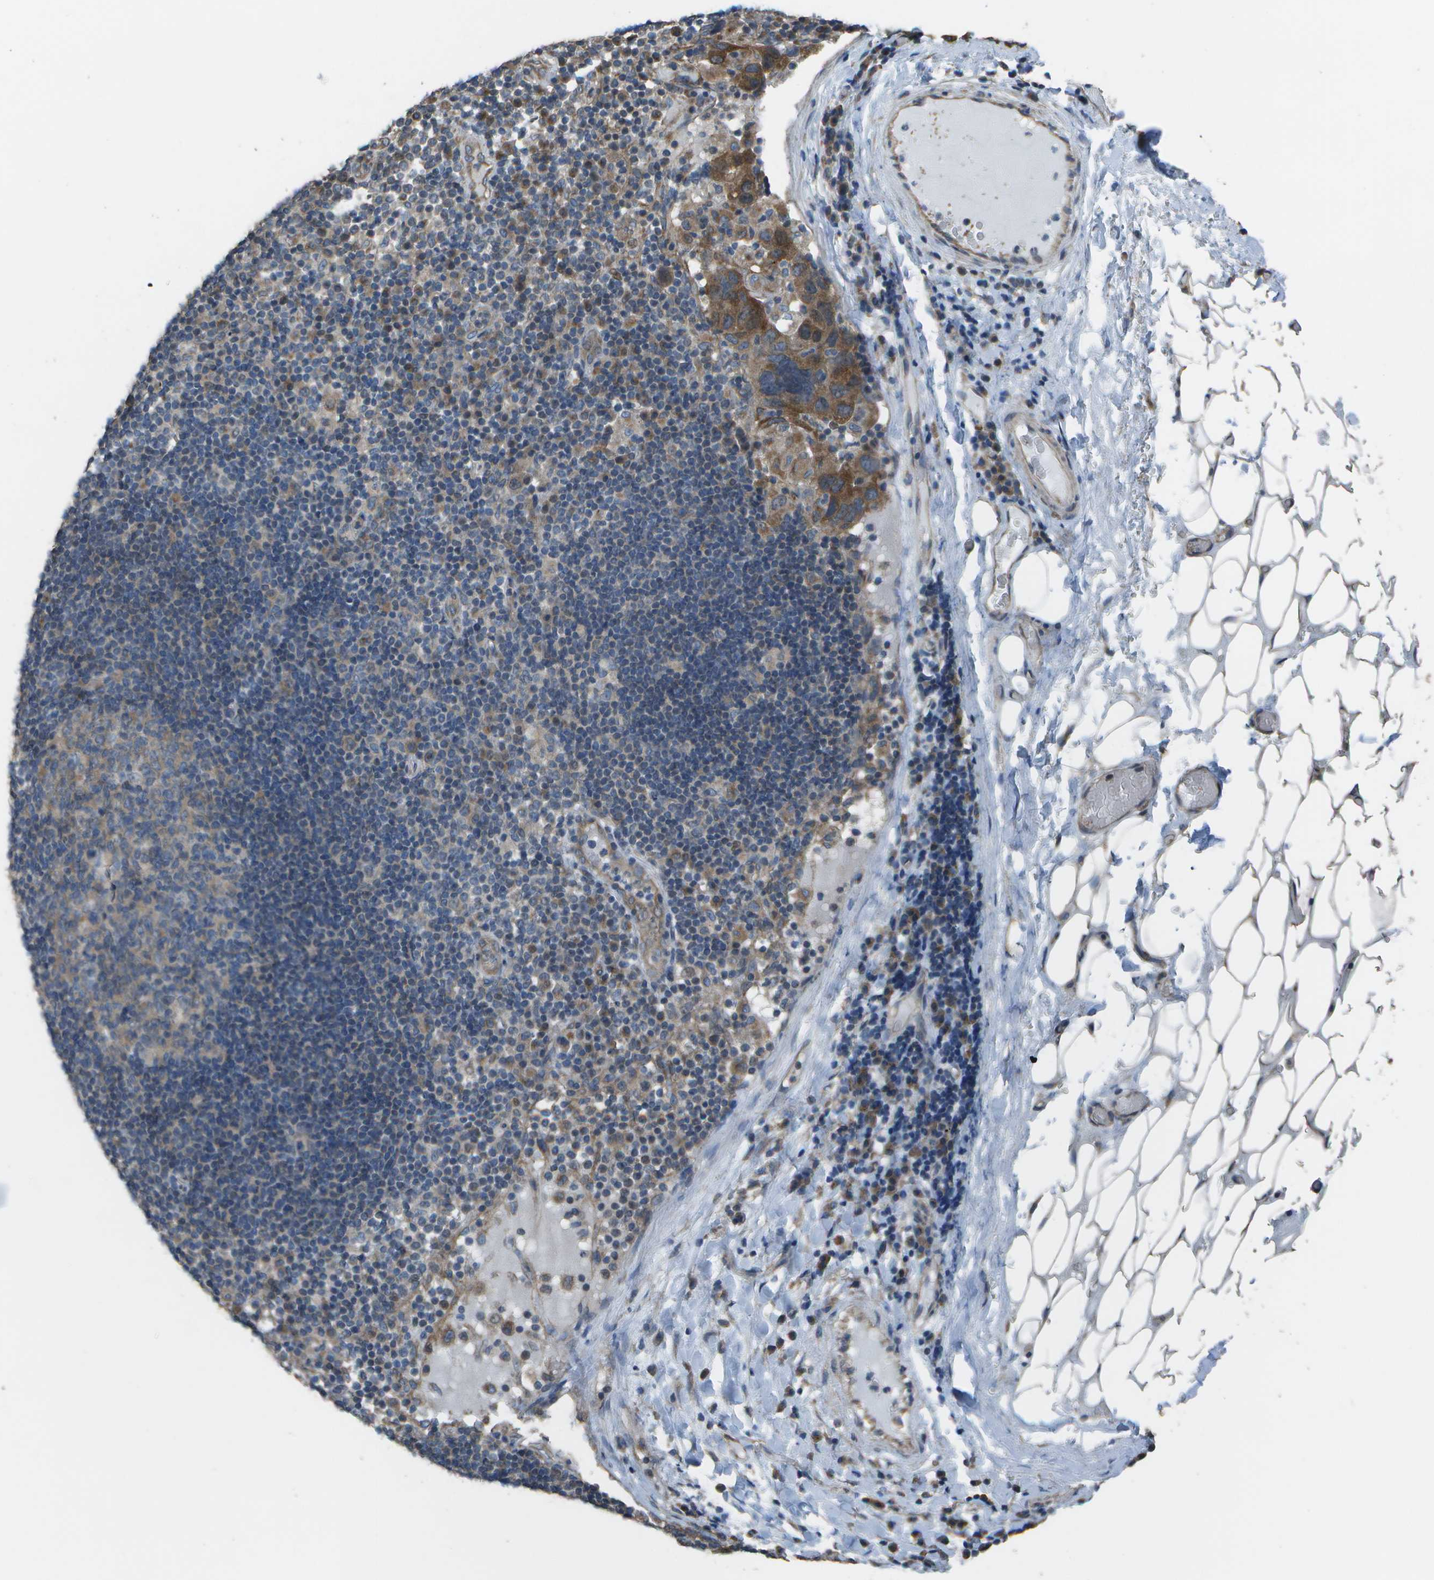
{"staining": {"intensity": "weak", "quantity": ">75%", "location": "cytoplasmic/membranous"}, "tissue": "adipose tissue", "cell_type": "Adipocytes", "image_type": "normal", "snomed": [{"axis": "morphology", "description": "Normal tissue, NOS"}, {"axis": "morphology", "description": "Adenocarcinoma, NOS"}, {"axis": "topography", "description": "Esophagus"}], "caption": "Immunohistochemical staining of normal adipose tissue exhibits low levels of weak cytoplasmic/membranous staining in approximately >75% of adipocytes.", "gene": "CLNS1A", "patient": {"sex": "male", "age": 62}}